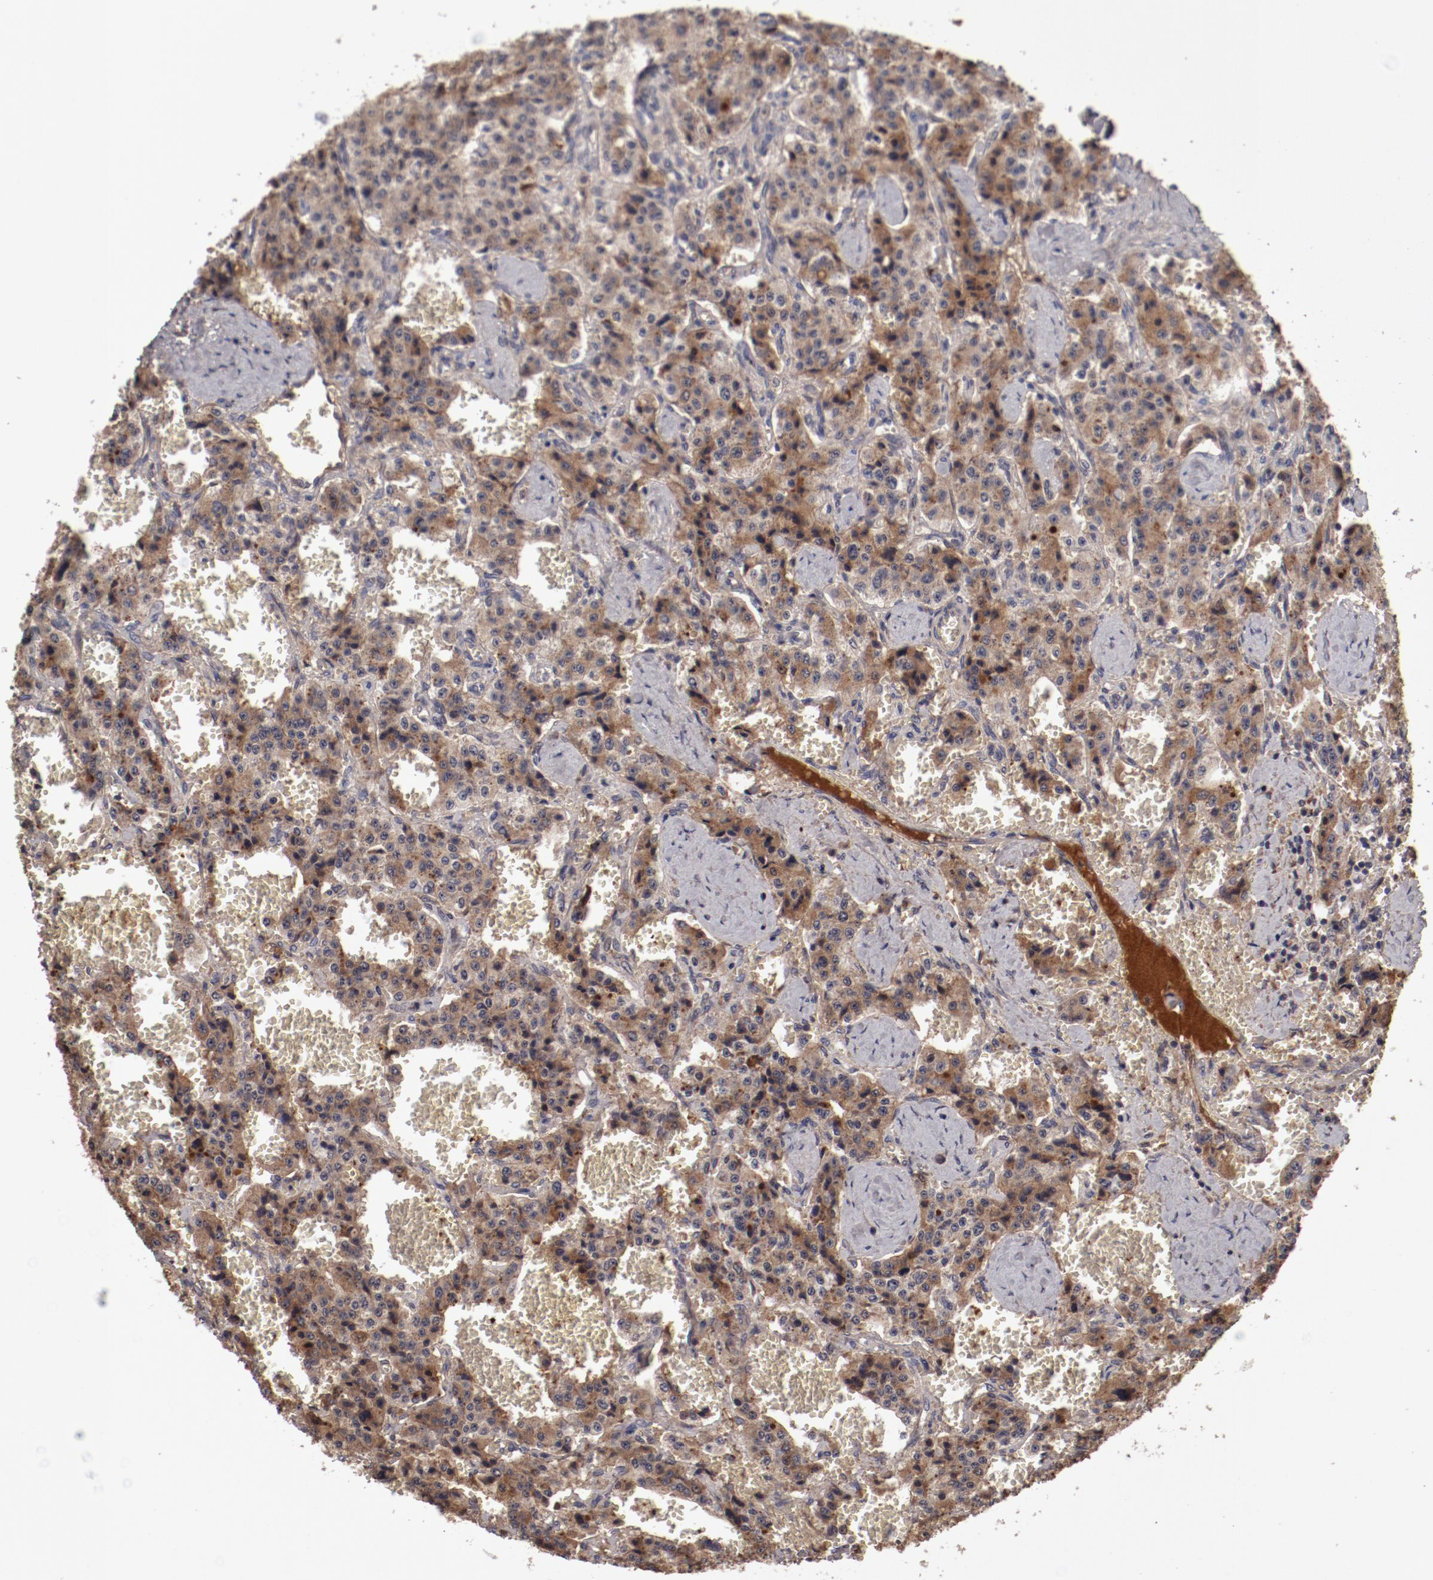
{"staining": {"intensity": "strong", "quantity": "25%-75%", "location": "cytoplasmic/membranous"}, "tissue": "carcinoid", "cell_type": "Tumor cells", "image_type": "cancer", "snomed": [{"axis": "morphology", "description": "Carcinoid, malignant, NOS"}, {"axis": "topography", "description": "Small intestine"}], "caption": "Carcinoid tissue shows strong cytoplasmic/membranous expression in about 25%-75% of tumor cells, visualized by immunohistochemistry.", "gene": "CP", "patient": {"sex": "male", "age": 52}}